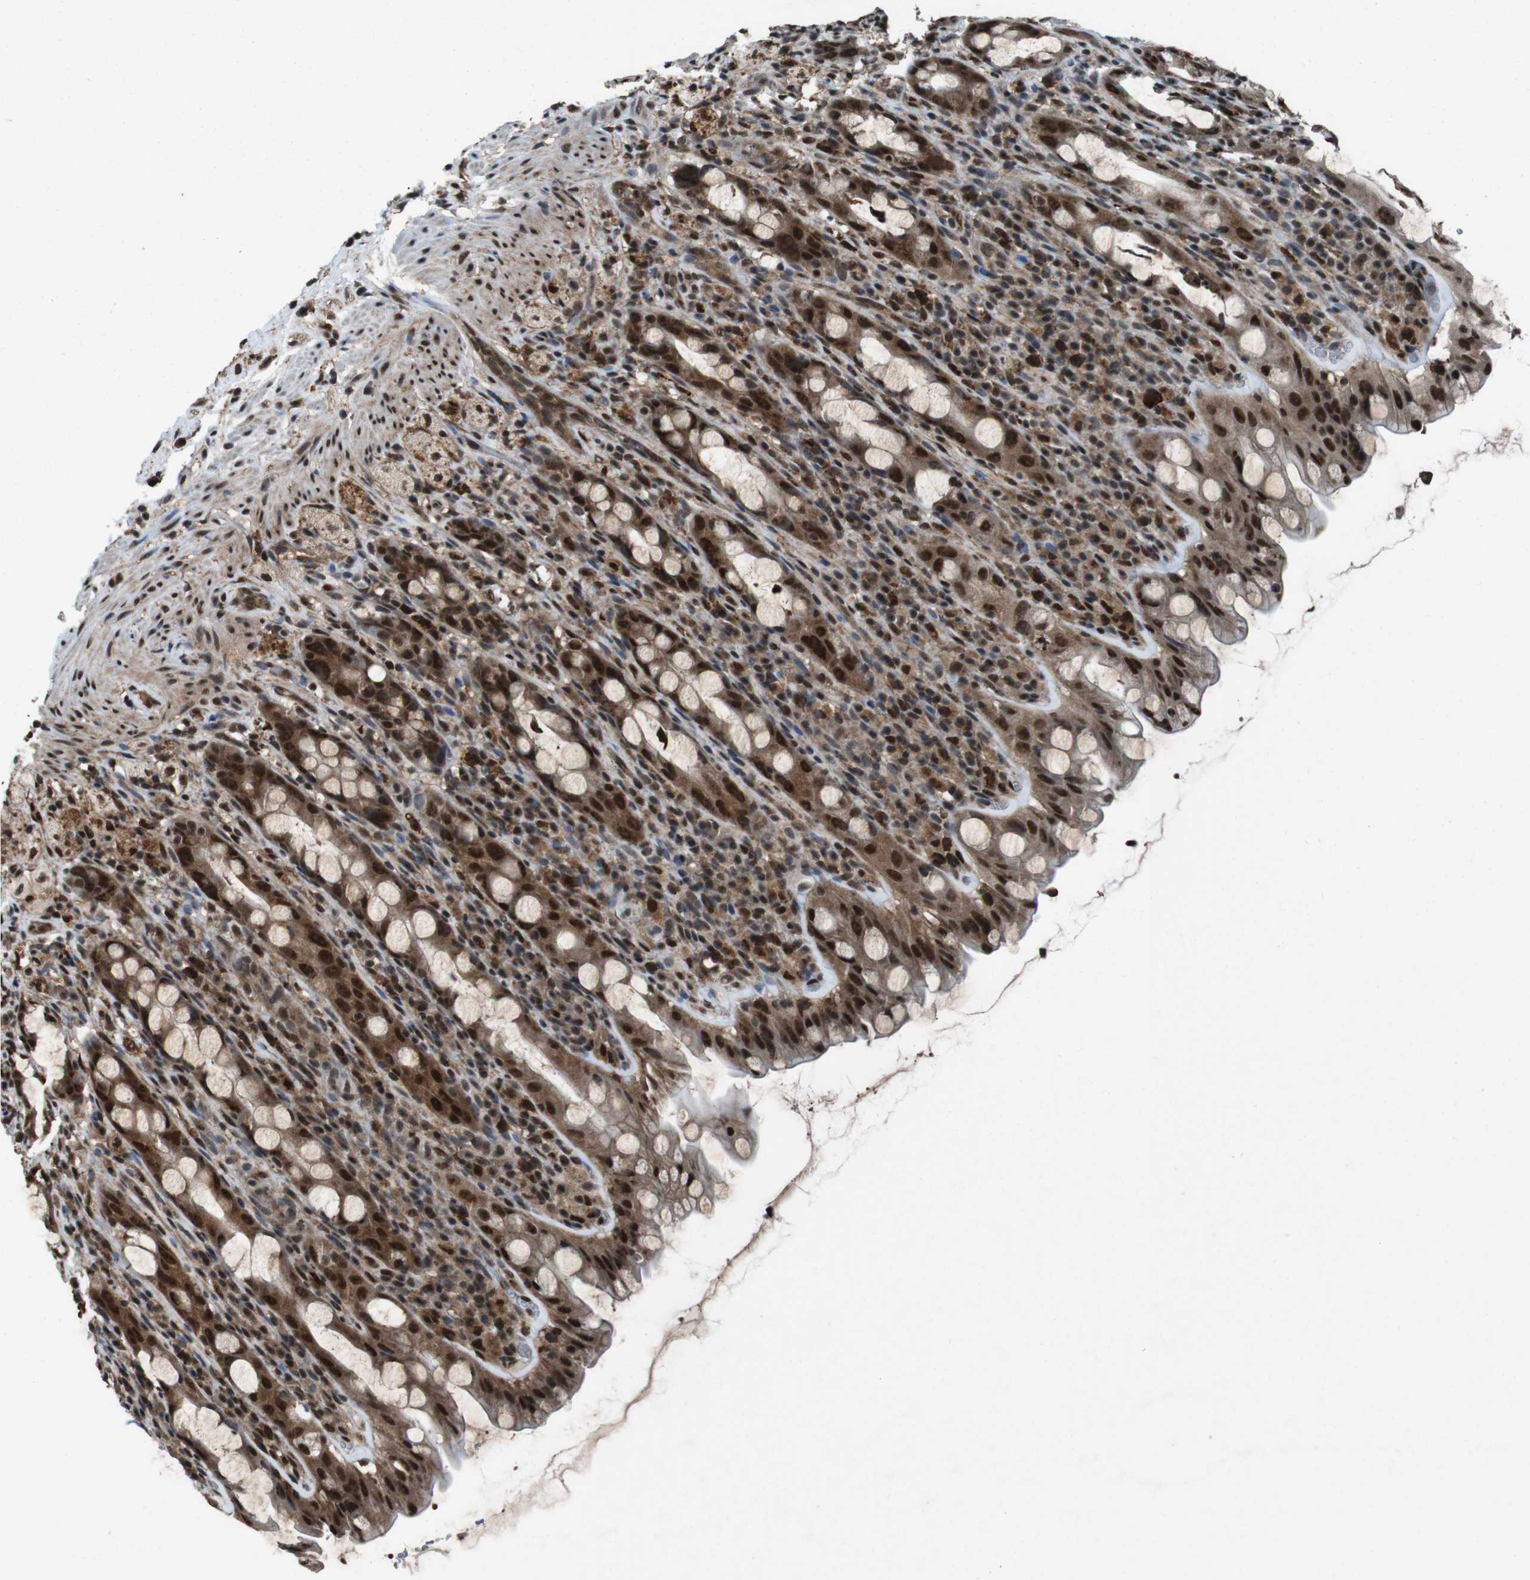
{"staining": {"intensity": "strong", "quantity": ">75%", "location": "cytoplasmic/membranous,nuclear"}, "tissue": "rectum", "cell_type": "Glandular cells", "image_type": "normal", "snomed": [{"axis": "morphology", "description": "Normal tissue, NOS"}, {"axis": "topography", "description": "Rectum"}], "caption": "Immunohistochemical staining of benign rectum reveals strong cytoplasmic/membranous,nuclear protein staining in approximately >75% of glandular cells.", "gene": "NR4A2", "patient": {"sex": "male", "age": 44}}